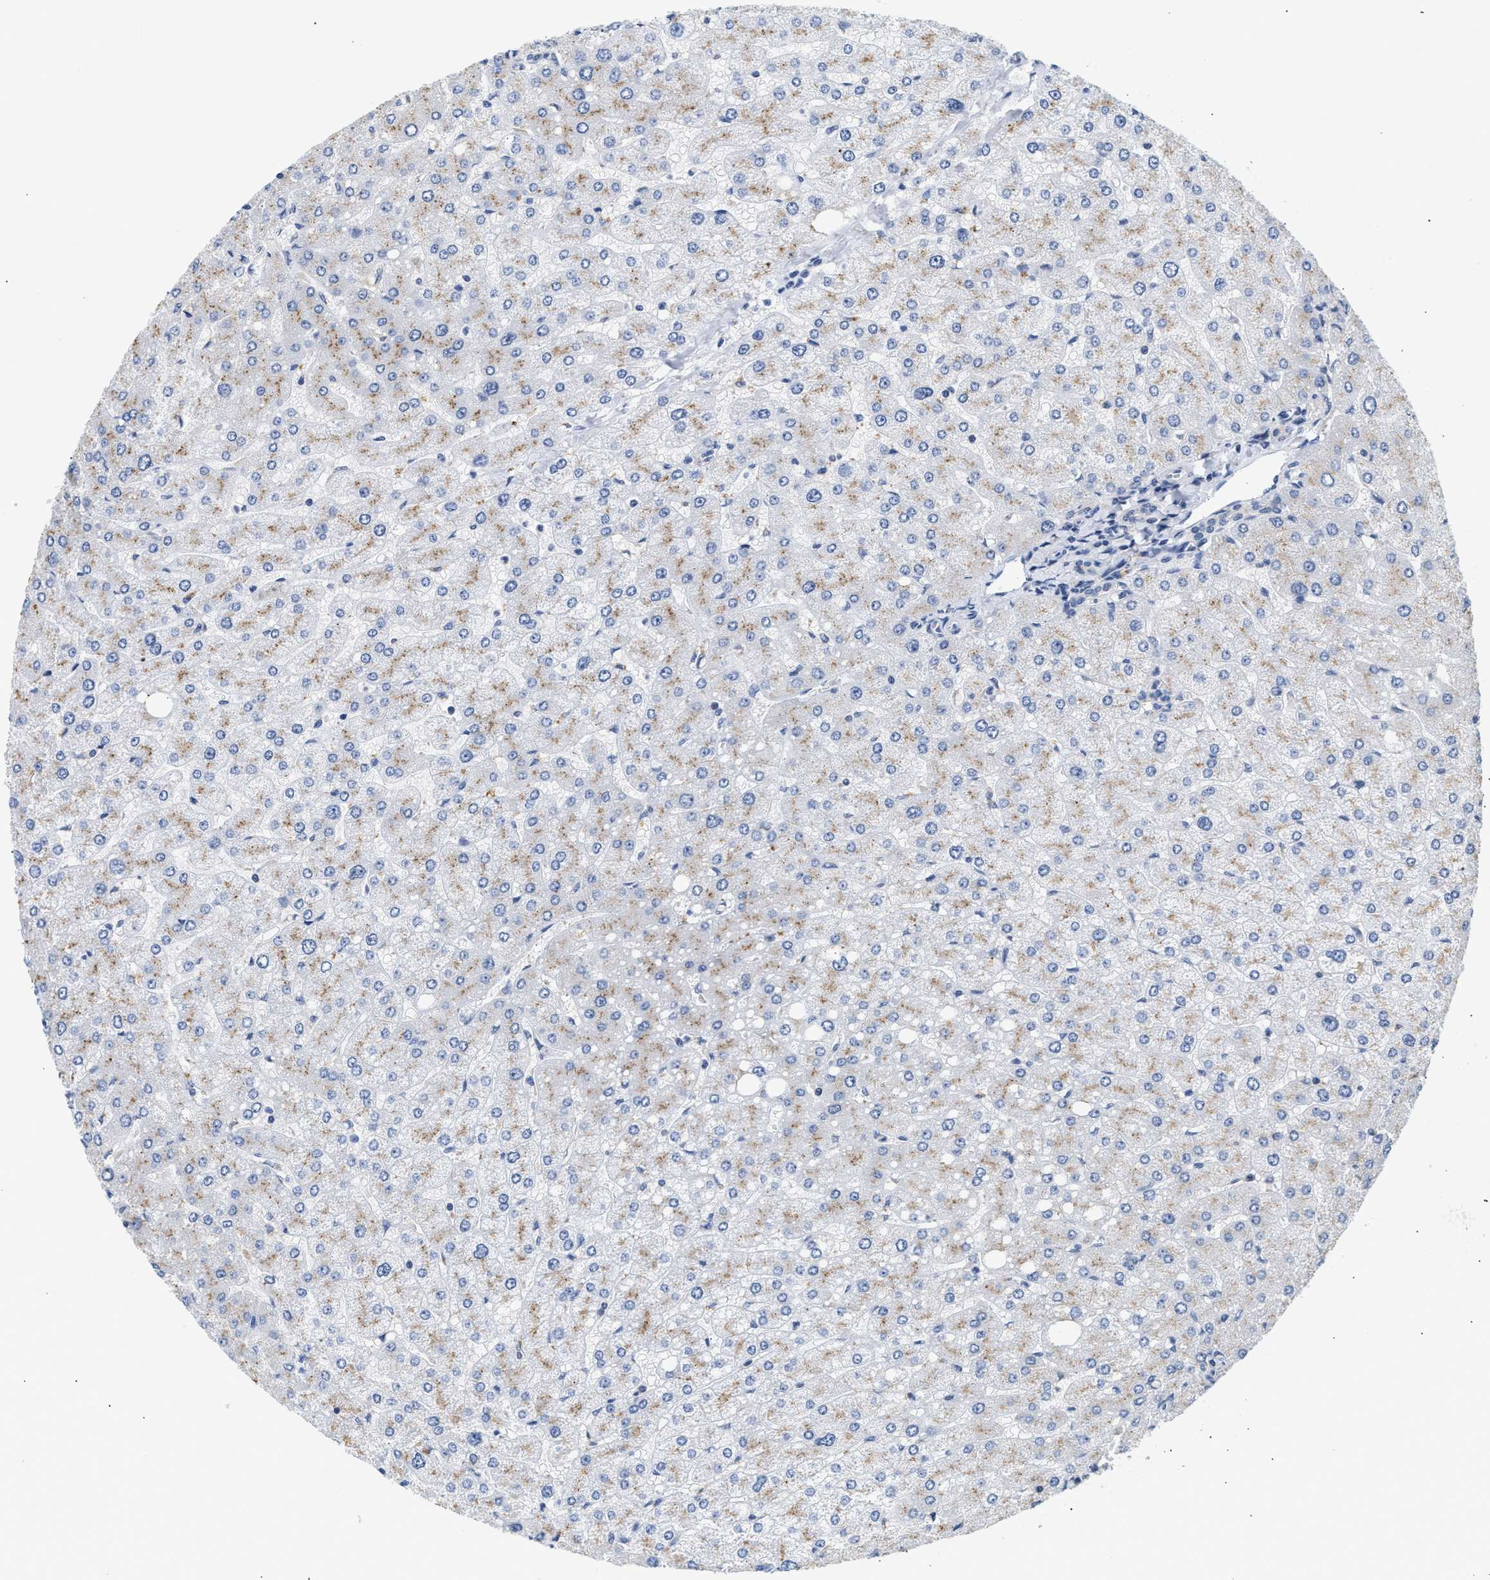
{"staining": {"intensity": "negative", "quantity": "none", "location": "none"}, "tissue": "liver", "cell_type": "Cholangiocytes", "image_type": "normal", "snomed": [{"axis": "morphology", "description": "Normal tissue, NOS"}, {"axis": "topography", "description": "Liver"}], "caption": "Histopathology image shows no significant protein staining in cholangiocytes of benign liver.", "gene": "PPM1L", "patient": {"sex": "male", "age": 55}}